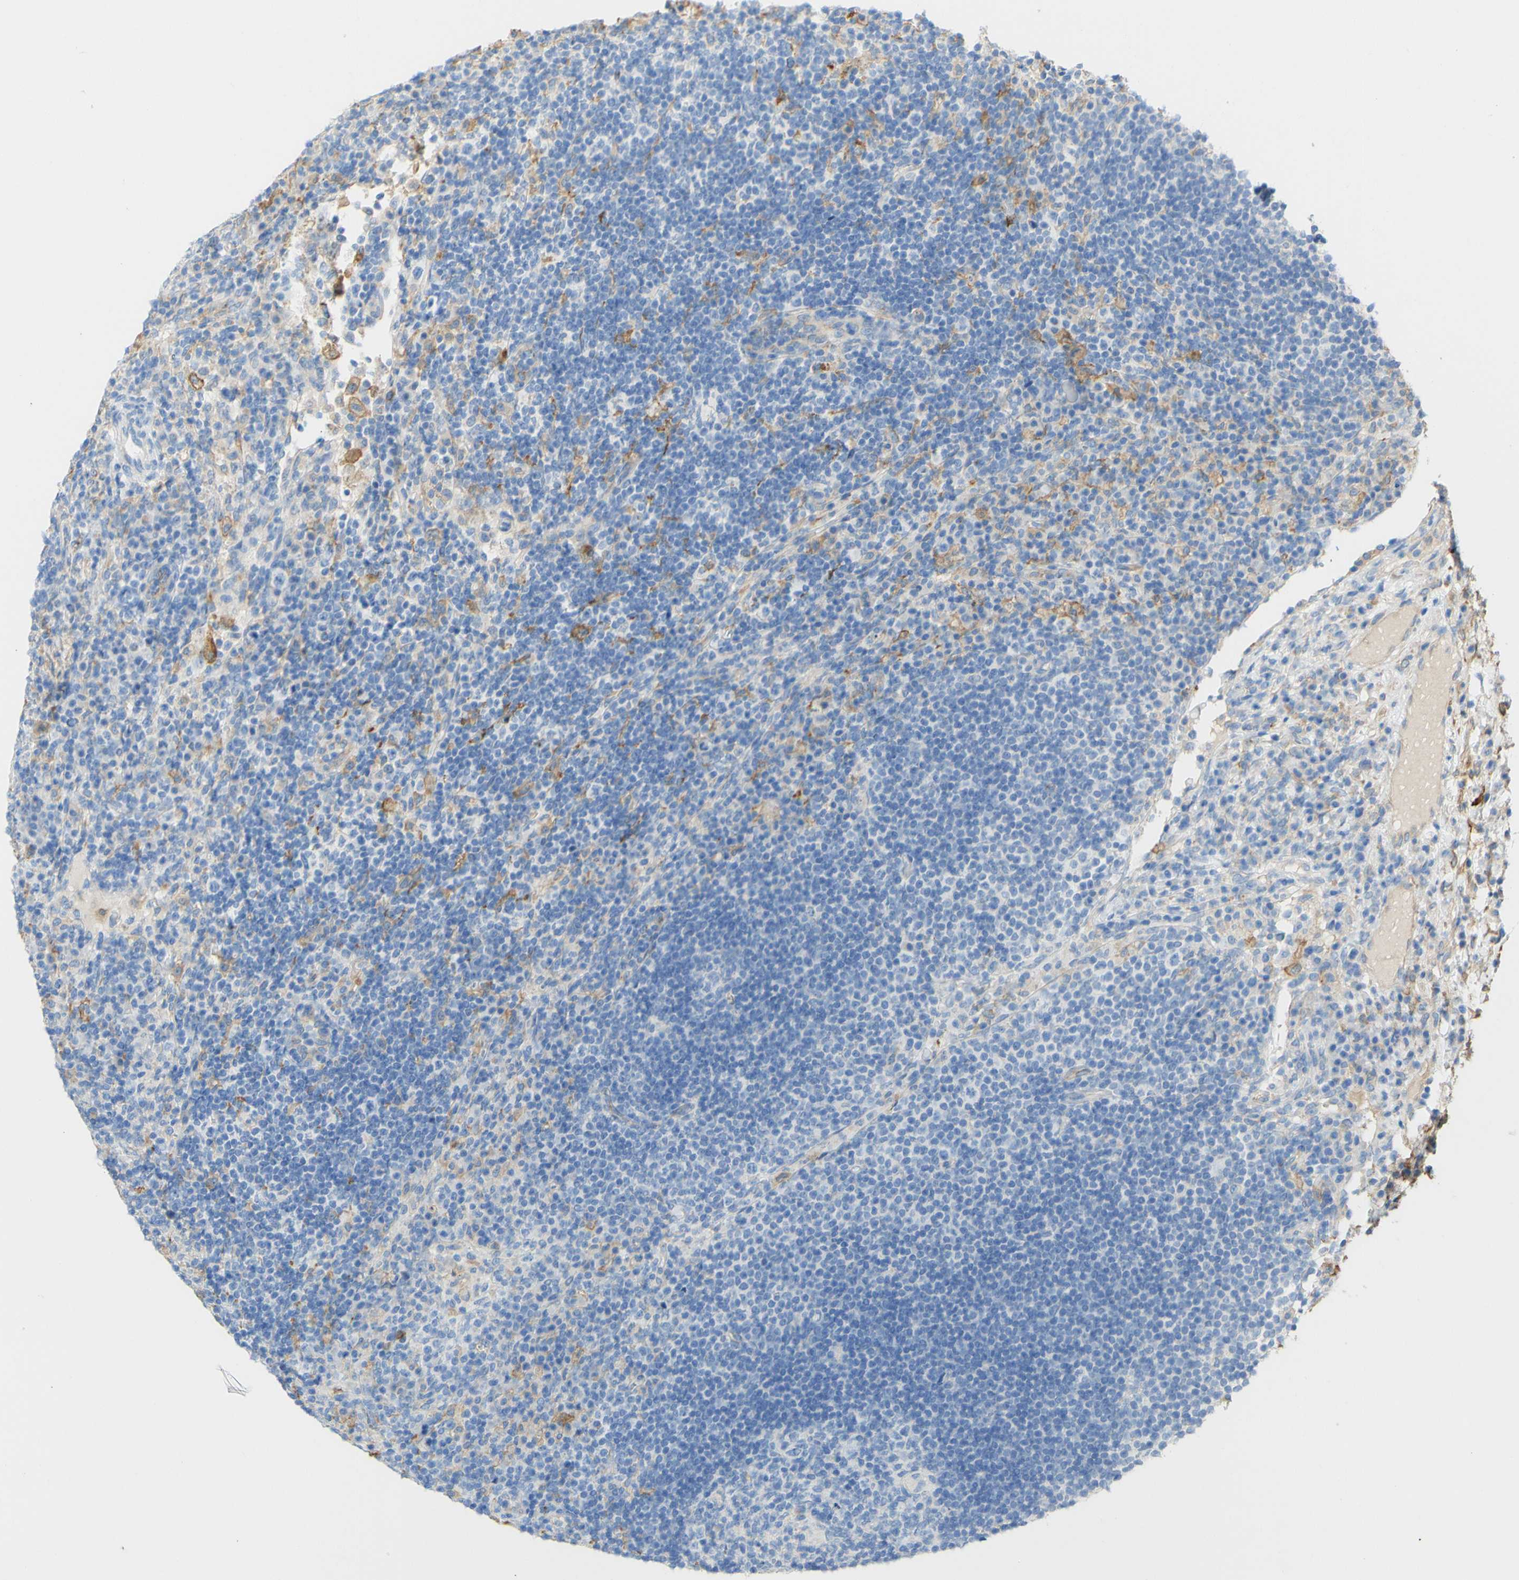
{"staining": {"intensity": "negative", "quantity": "none", "location": "none"}, "tissue": "lymph node", "cell_type": "Germinal center cells", "image_type": "normal", "snomed": [{"axis": "morphology", "description": "Normal tissue, NOS"}, {"axis": "topography", "description": "Lymph node"}], "caption": "Immunohistochemical staining of unremarkable lymph node reveals no significant expression in germinal center cells.", "gene": "FCGRT", "patient": {"sex": "female", "age": 53}}